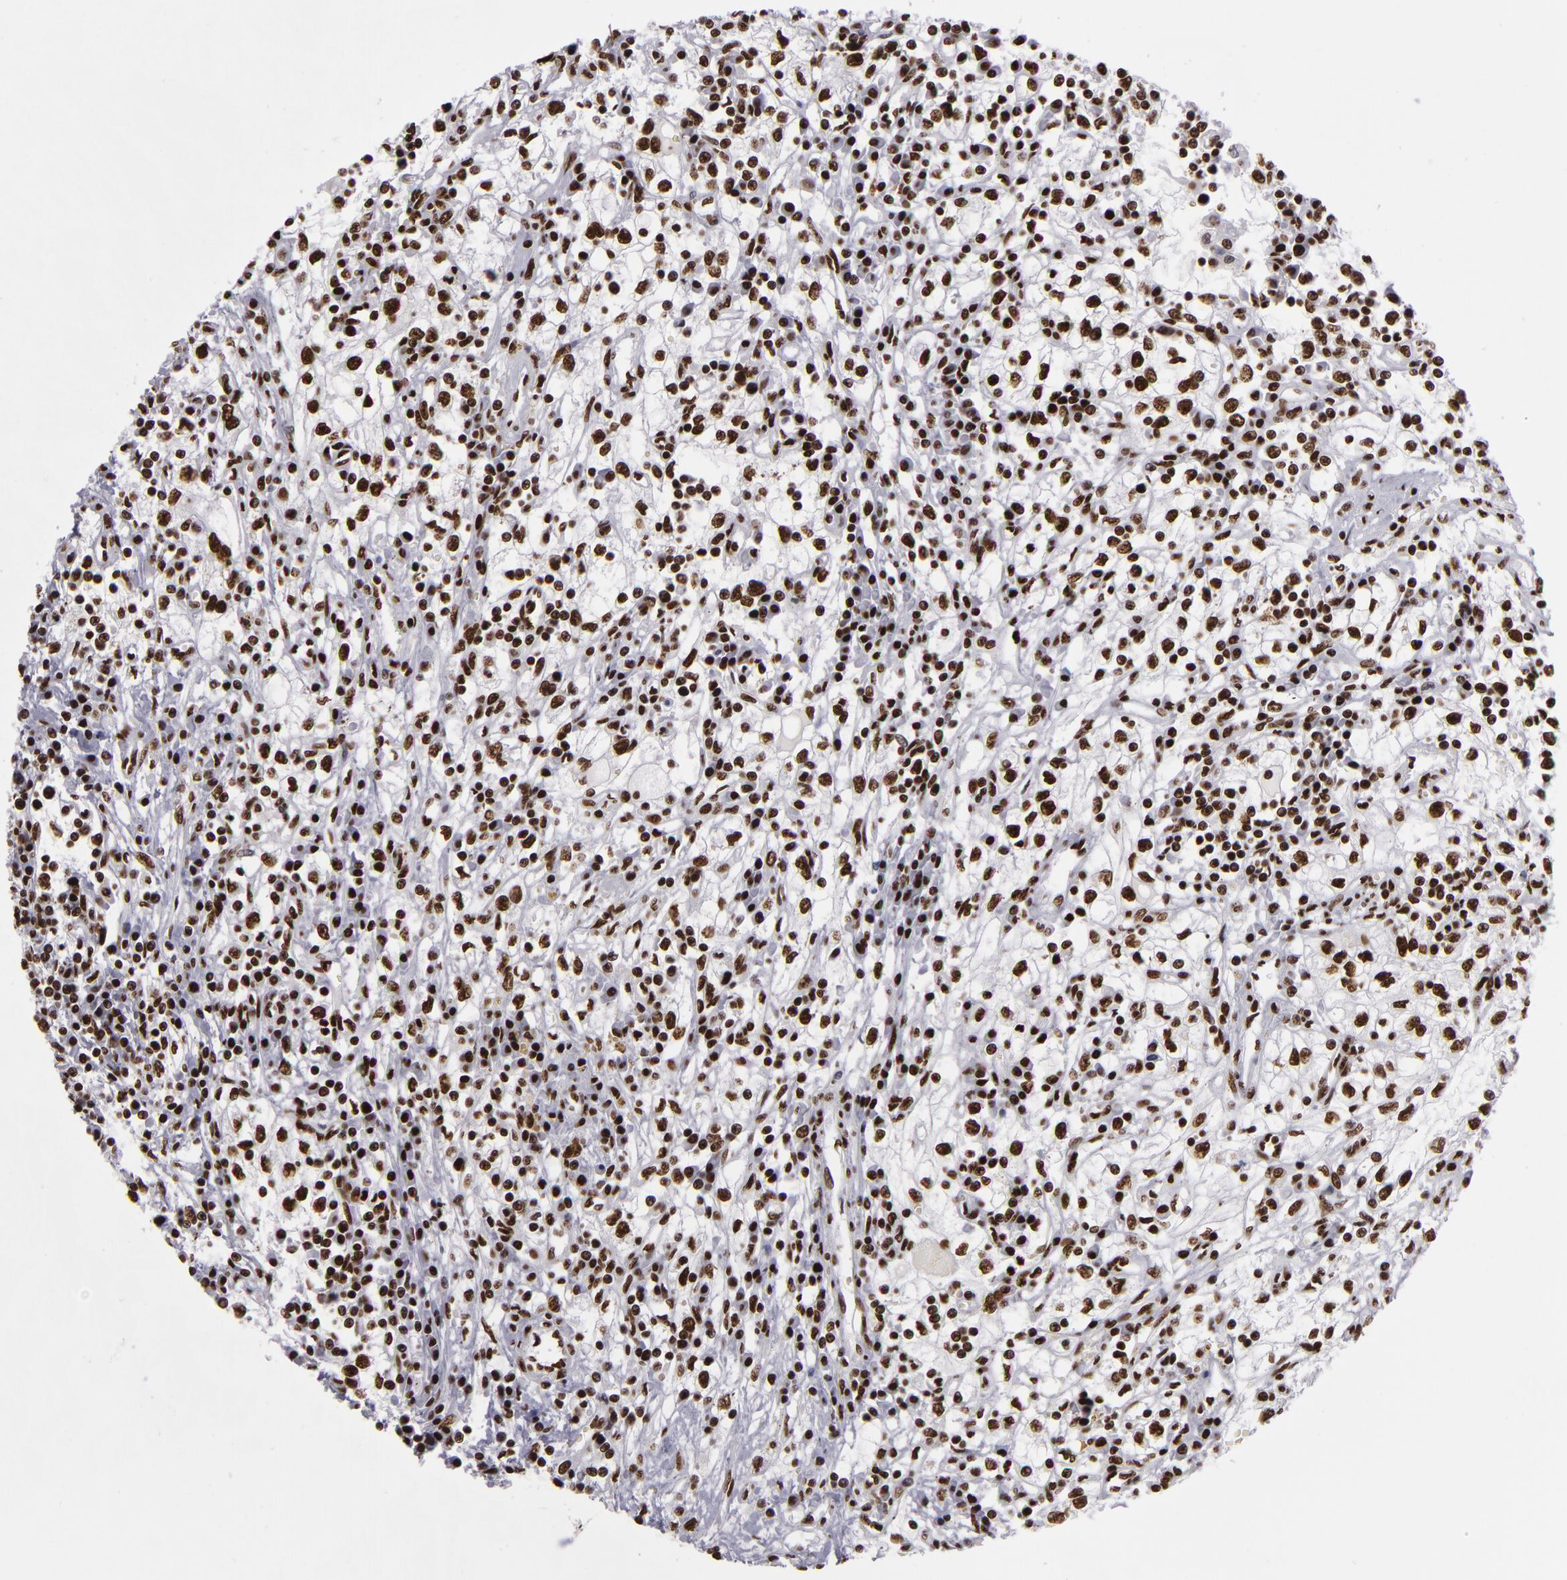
{"staining": {"intensity": "strong", "quantity": ">75%", "location": "nuclear"}, "tissue": "renal cancer", "cell_type": "Tumor cells", "image_type": "cancer", "snomed": [{"axis": "morphology", "description": "Adenocarcinoma, NOS"}, {"axis": "topography", "description": "Kidney"}], "caption": "Immunohistochemical staining of renal cancer demonstrates strong nuclear protein positivity in approximately >75% of tumor cells.", "gene": "SAFB", "patient": {"sex": "male", "age": 82}}